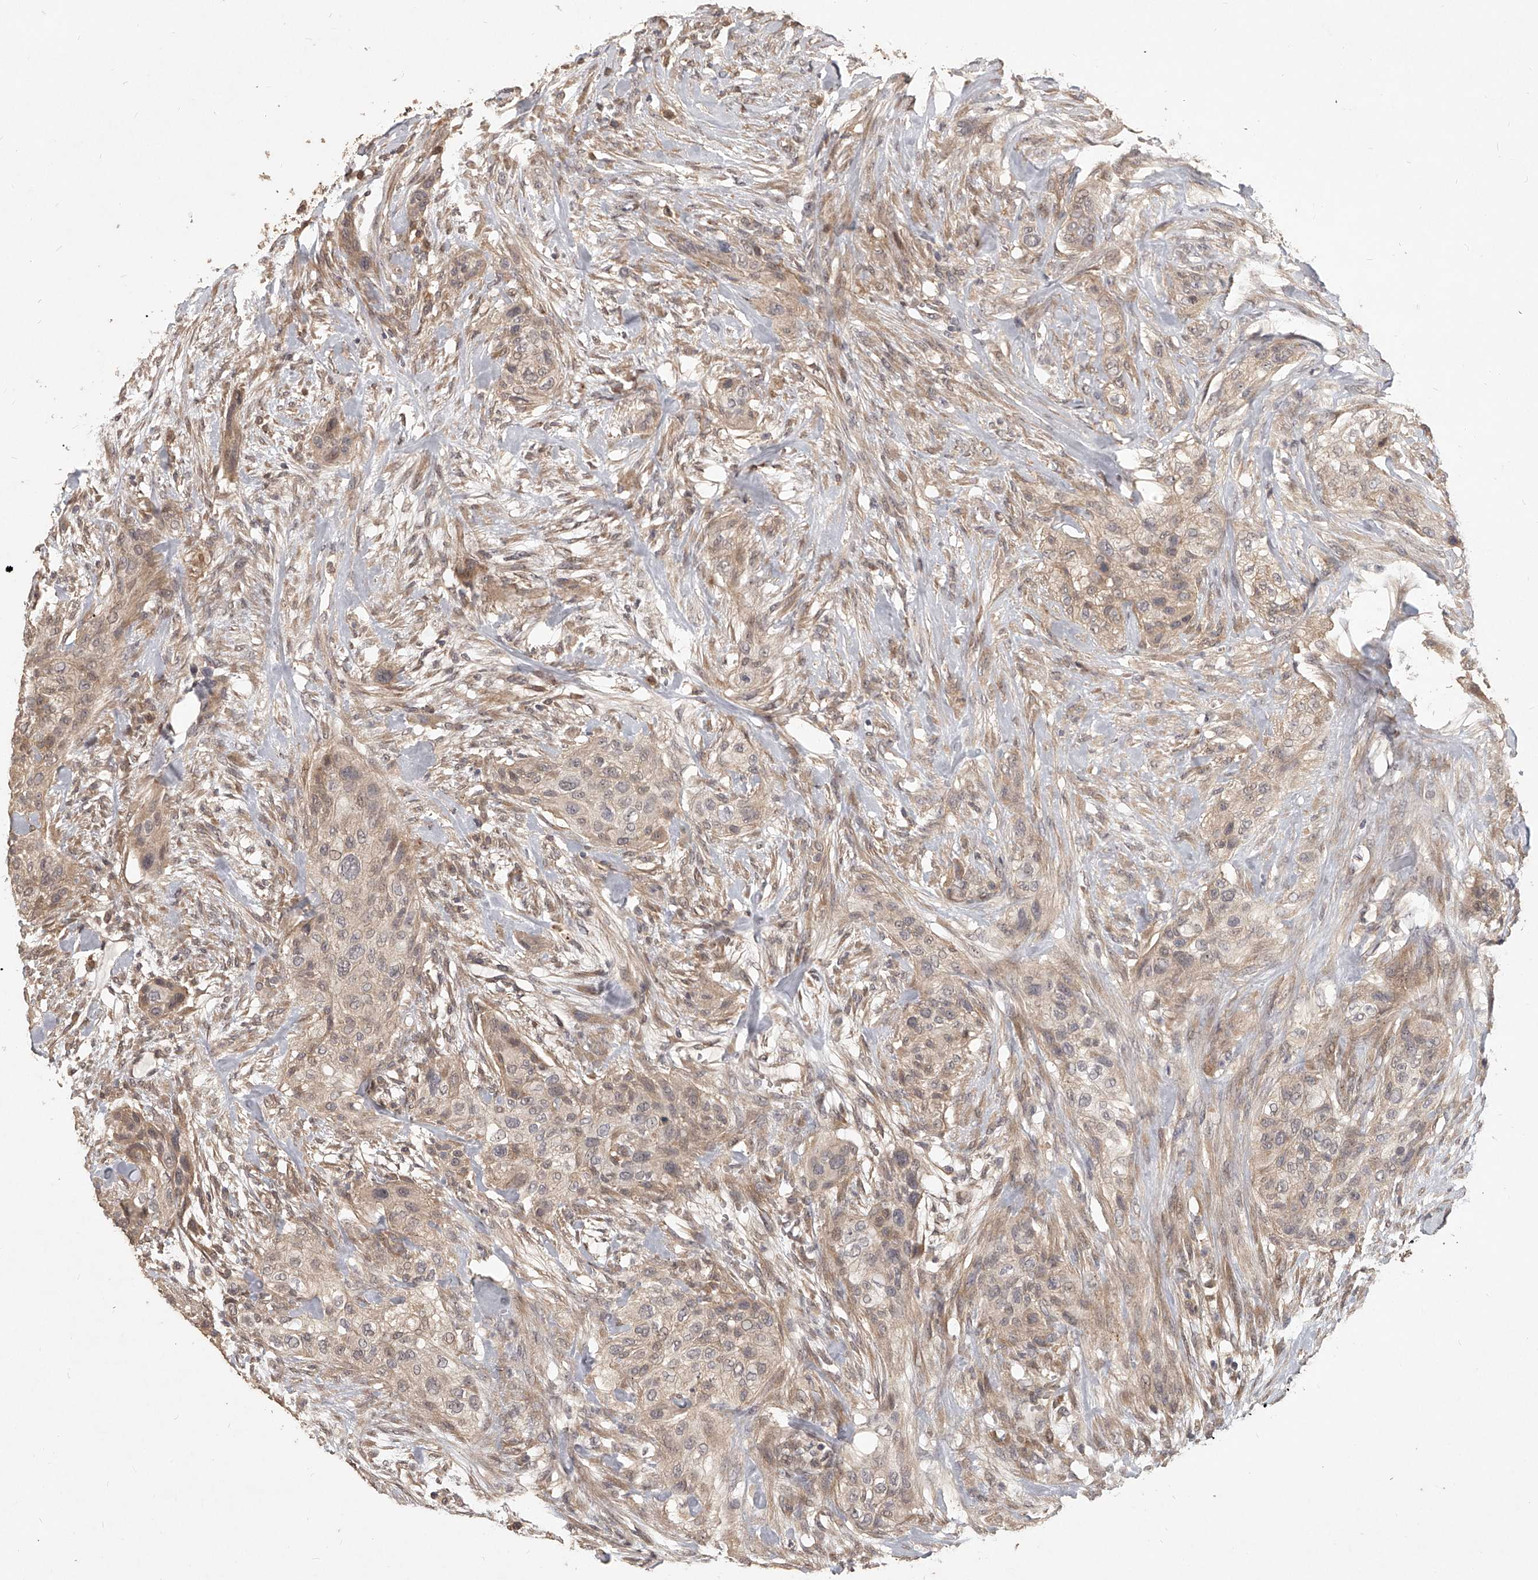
{"staining": {"intensity": "moderate", "quantity": ">75%", "location": "cytoplasmic/membranous,nuclear"}, "tissue": "urothelial cancer", "cell_type": "Tumor cells", "image_type": "cancer", "snomed": [{"axis": "morphology", "description": "Urothelial carcinoma, High grade"}, {"axis": "topography", "description": "Urinary bladder"}], "caption": "A brown stain shows moderate cytoplasmic/membranous and nuclear expression of a protein in urothelial carcinoma (high-grade) tumor cells.", "gene": "SLC37A1", "patient": {"sex": "male", "age": 35}}